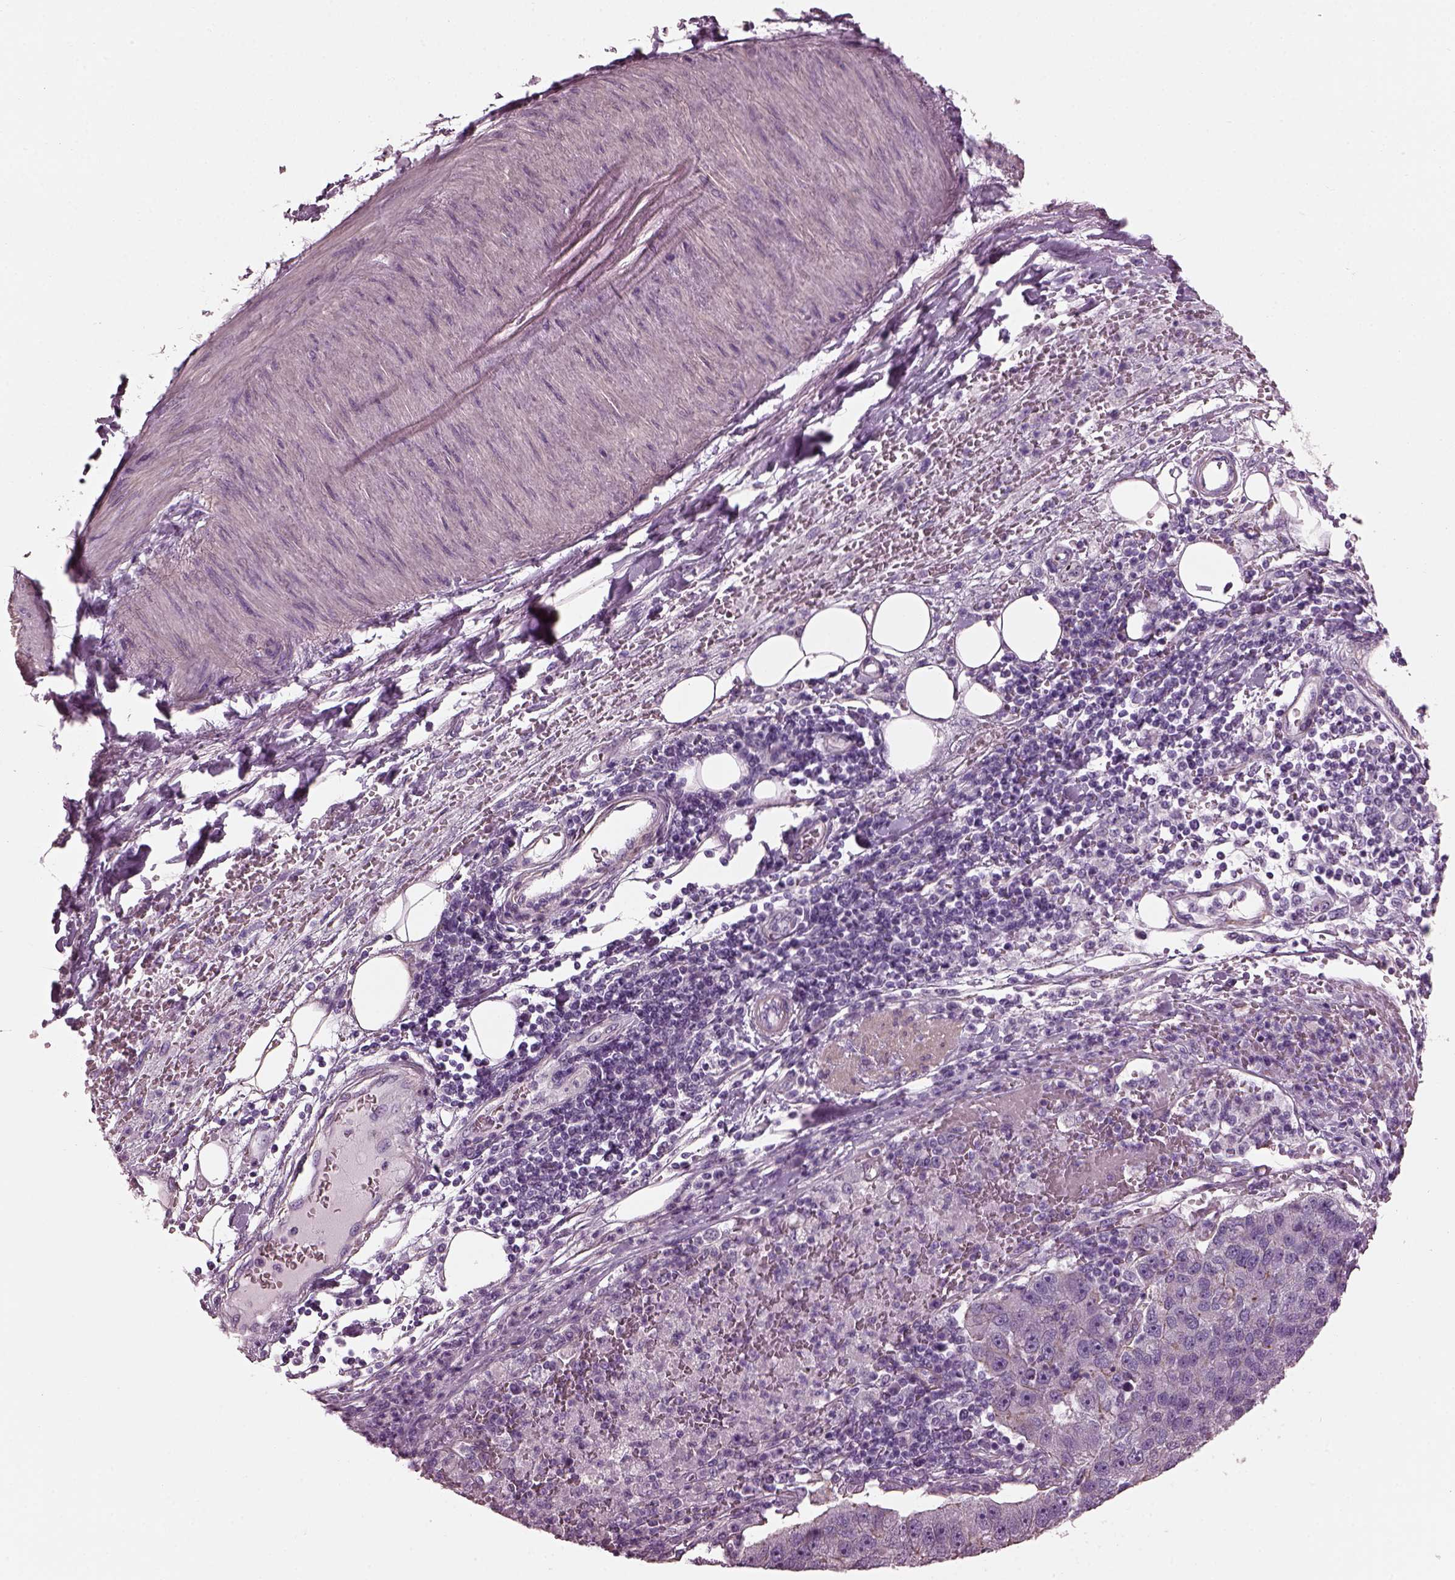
{"staining": {"intensity": "negative", "quantity": "none", "location": "none"}, "tissue": "pancreatic cancer", "cell_type": "Tumor cells", "image_type": "cancer", "snomed": [{"axis": "morphology", "description": "Adenocarcinoma, NOS"}, {"axis": "topography", "description": "Pancreas"}], "caption": "An immunohistochemistry (IHC) image of pancreatic adenocarcinoma is shown. There is no staining in tumor cells of pancreatic adenocarcinoma.", "gene": "BFSP1", "patient": {"sex": "female", "age": 61}}